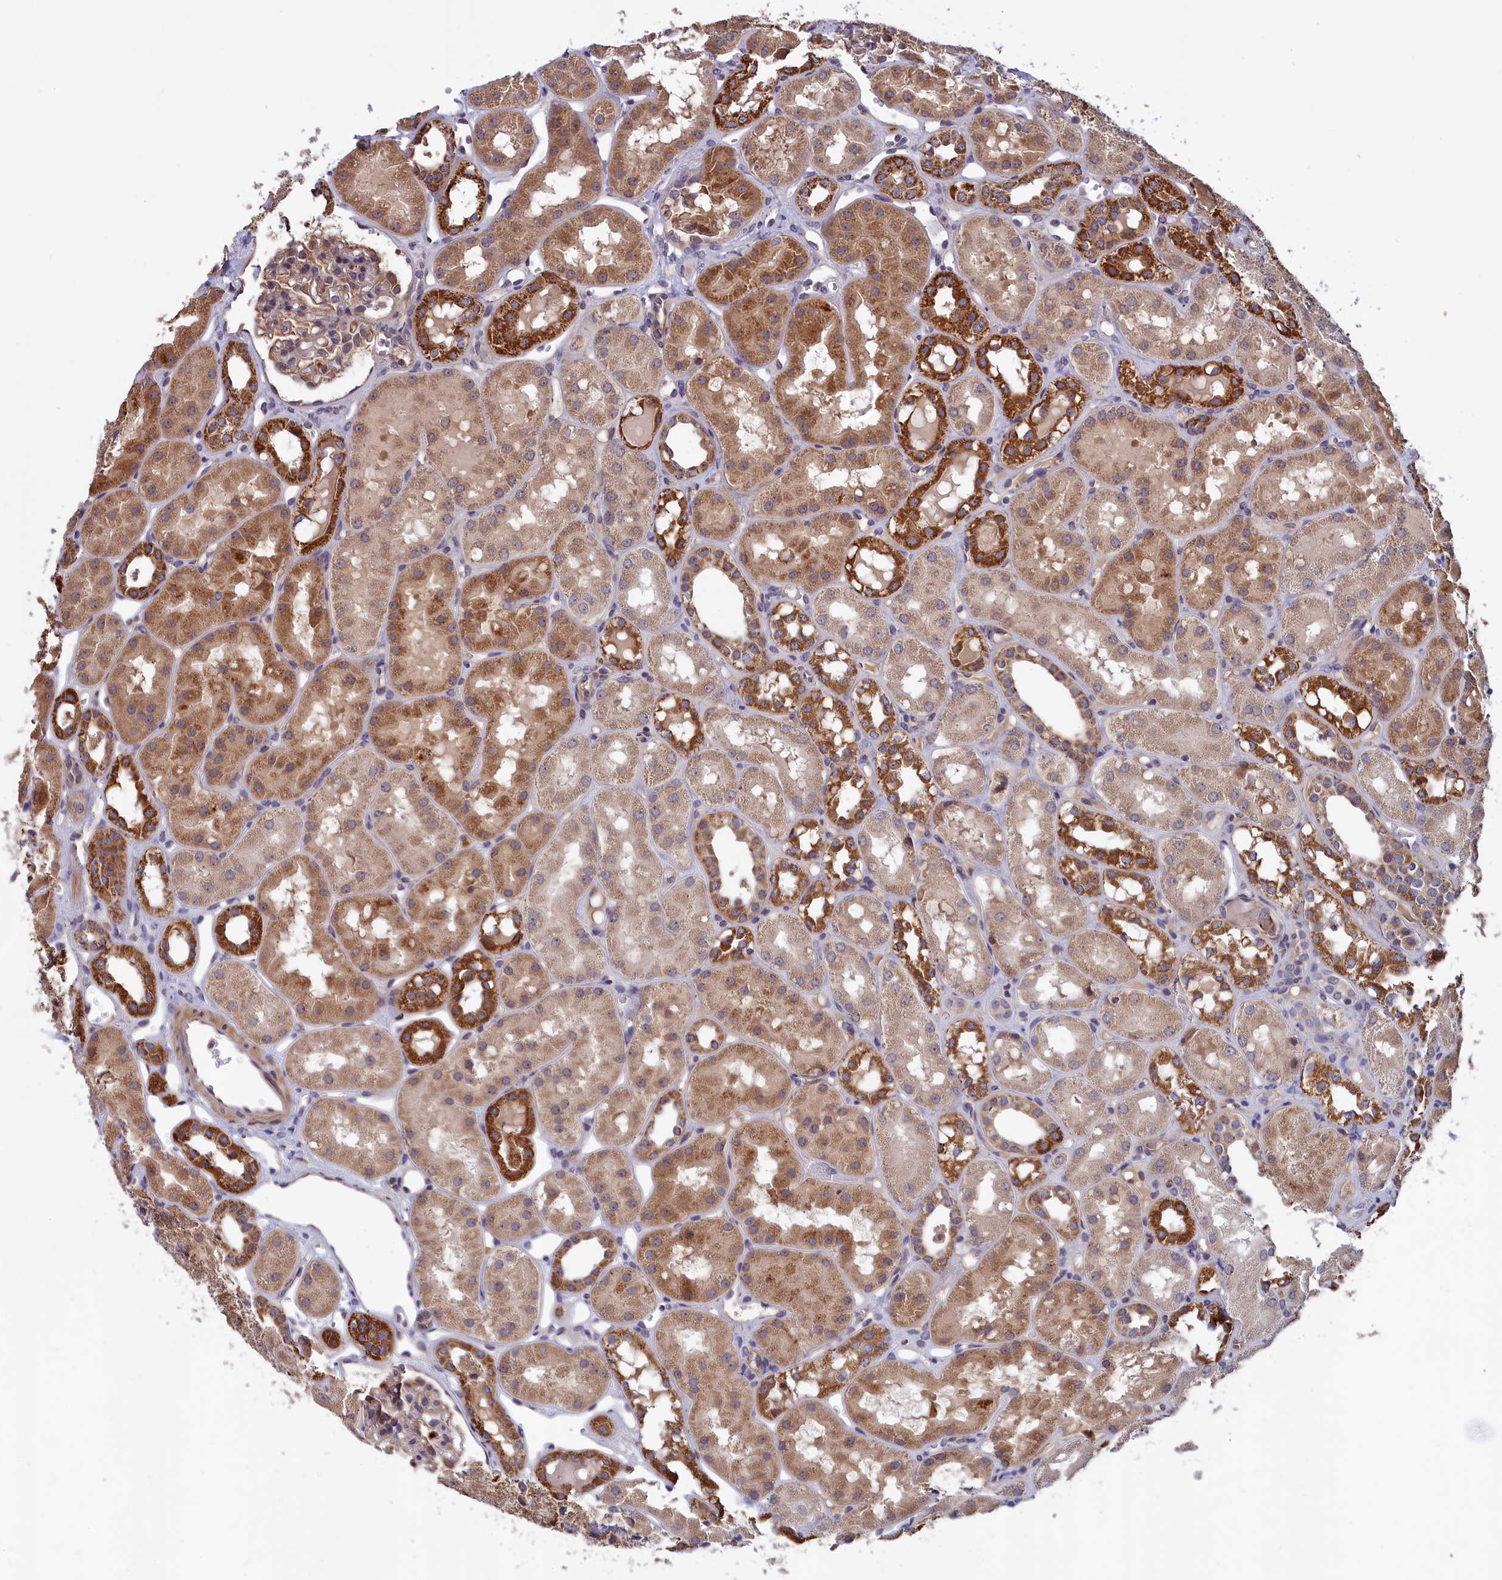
{"staining": {"intensity": "weak", "quantity": "<25%", "location": "cytoplasmic/membranous"}, "tissue": "kidney", "cell_type": "Cells in glomeruli", "image_type": "normal", "snomed": [{"axis": "morphology", "description": "Normal tissue, NOS"}, {"axis": "topography", "description": "Kidney"}], "caption": "DAB (3,3'-diaminobenzidine) immunohistochemical staining of benign human kidney shows no significant staining in cells in glomeruli. (DAB immunohistochemistry visualized using brightfield microscopy, high magnification).", "gene": "EPB41L4B", "patient": {"sex": "male", "age": 16}}